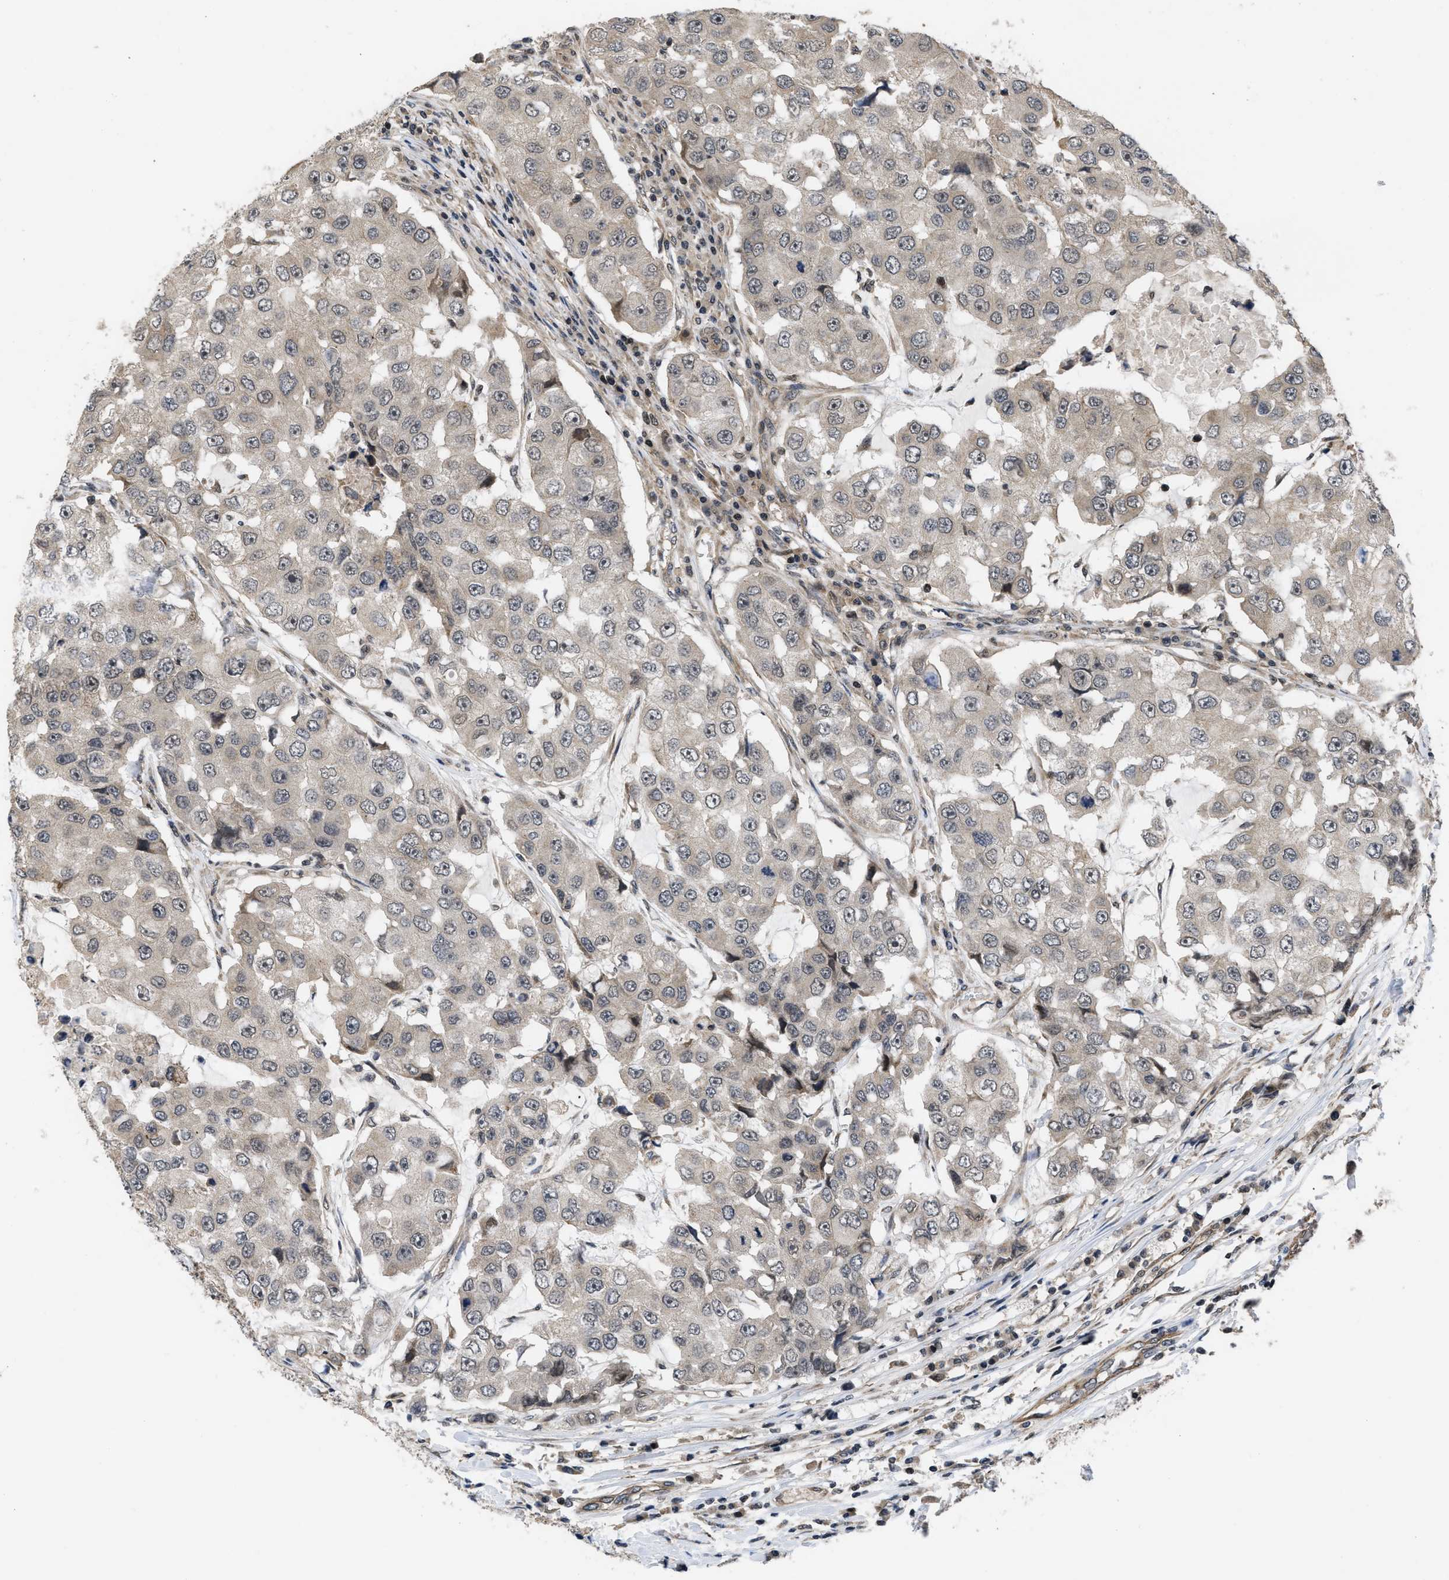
{"staining": {"intensity": "weak", "quantity": ">75%", "location": "cytoplasmic/membranous"}, "tissue": "breast cancer", "cell_type": "Tumor cells", "image_type": "cancer", "snomed": [{"axis": "morphology", "description": "Duct carcinoma"}, {"axis": "topography", "description": "Breast"}], "caption": "About >75% of tumor cells in breast cancer (invasive ductal carcinoma) demonstrate weak cytoplasmic/membranous protein positivity as visualized by brown immunohistochemical staining.", "gene": "DNAJC14", "patient": {"sex": "female", "age": 27}}